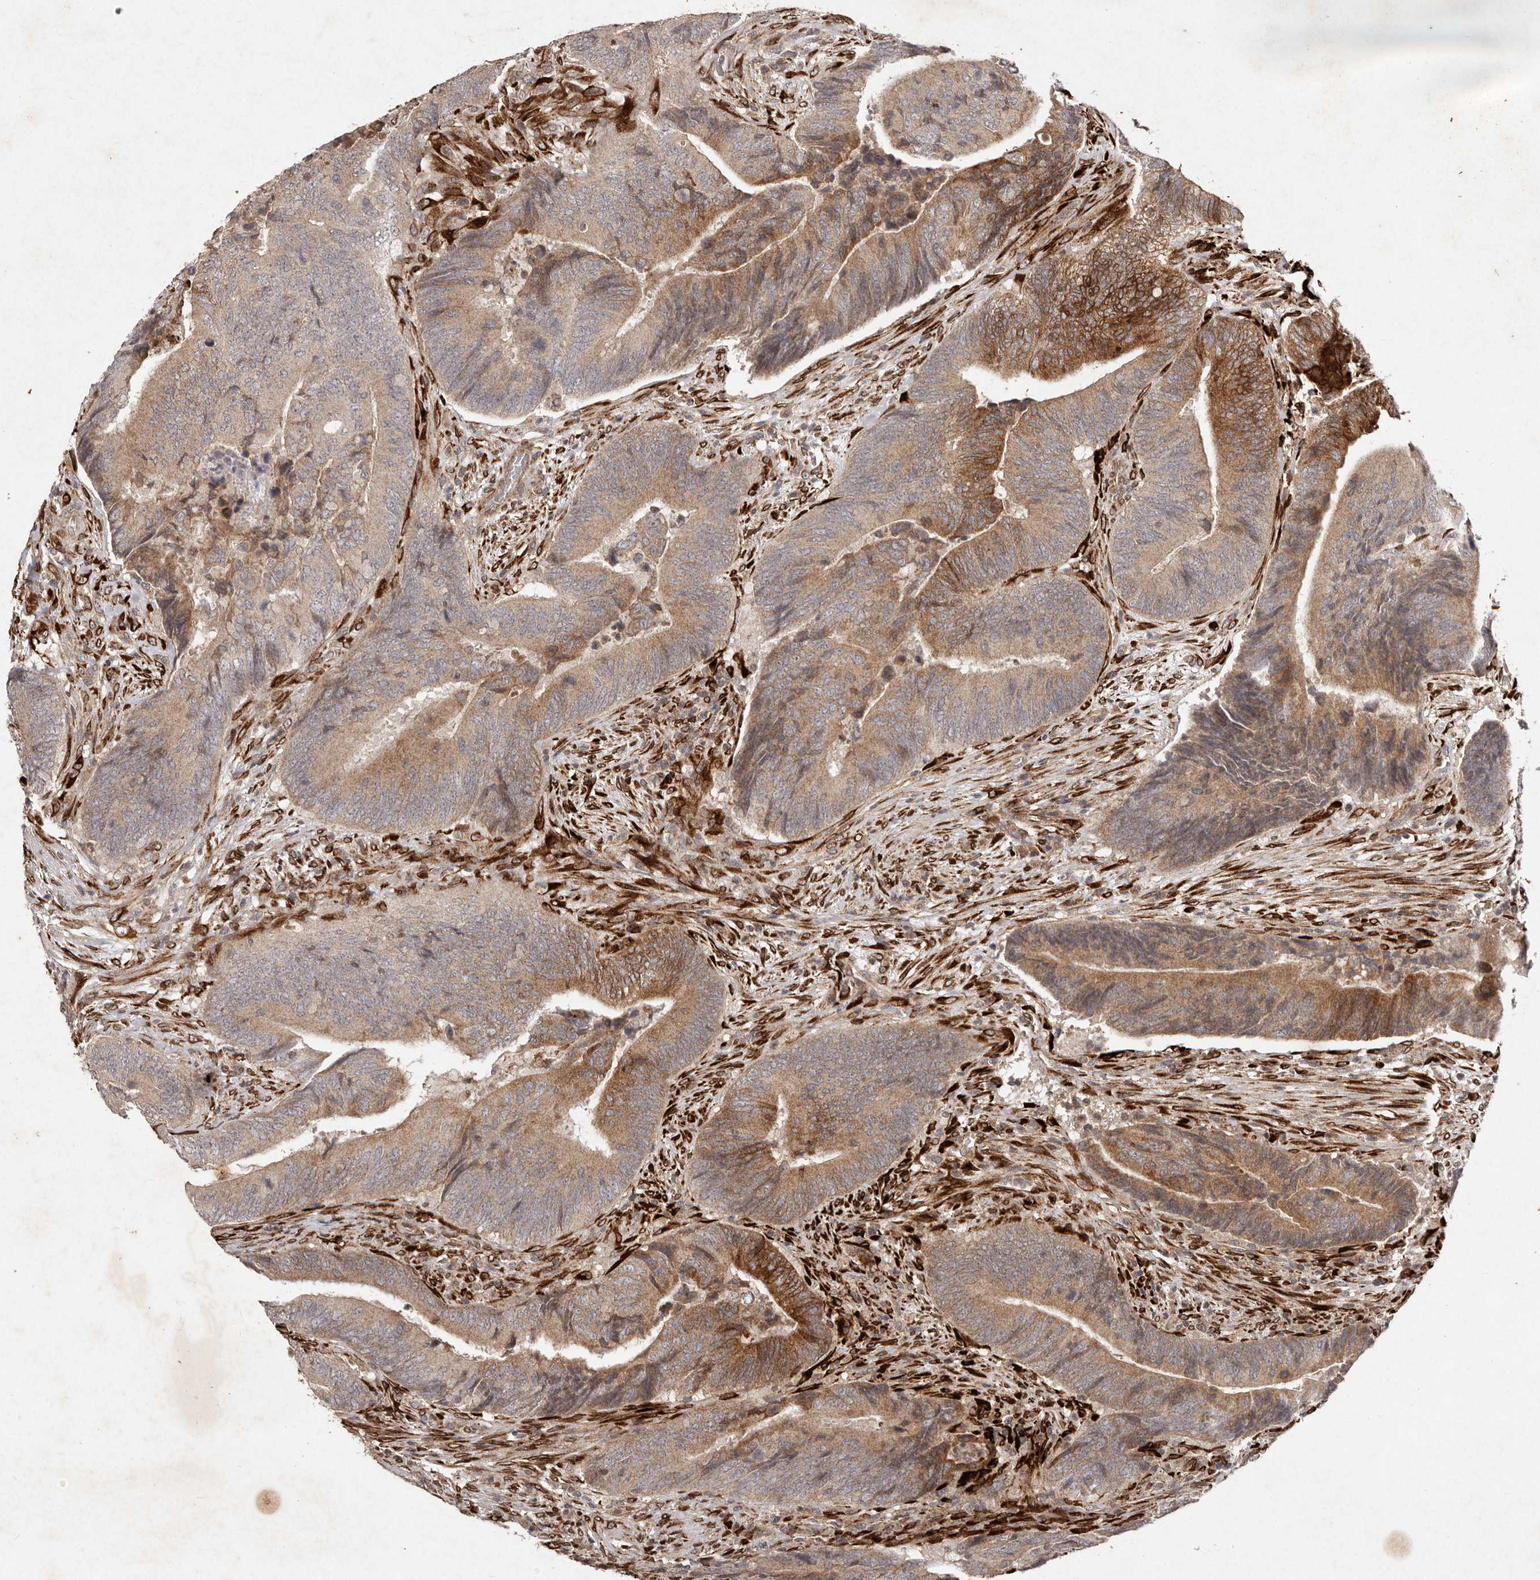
{"staining": {"intensity": "moderate", "quantity": ">75%", "location": "cytoplasmic/membranous"}, "tissue": "colorectal cancer", "cell_type": "Tumor cells", "image_type": "cancer", "snomed": [{"axis": "morphology", "description": "Normal tissue, NOS"}, {"axis": "morphology", "description": "Adenocarcinoma, NOS"}, {"axis": "topography", "description": "Colon"}], "caption": "Tumor cells show medium levels of moderate cytoplasmic/membranous staining in approximately >75% of cells in colorectal adenocarcinoma. The protein is shown in brown color, while the nuclei are stained blue.", "gene": "PLOD2", "patient": {"sex": "male", "age": 56}}